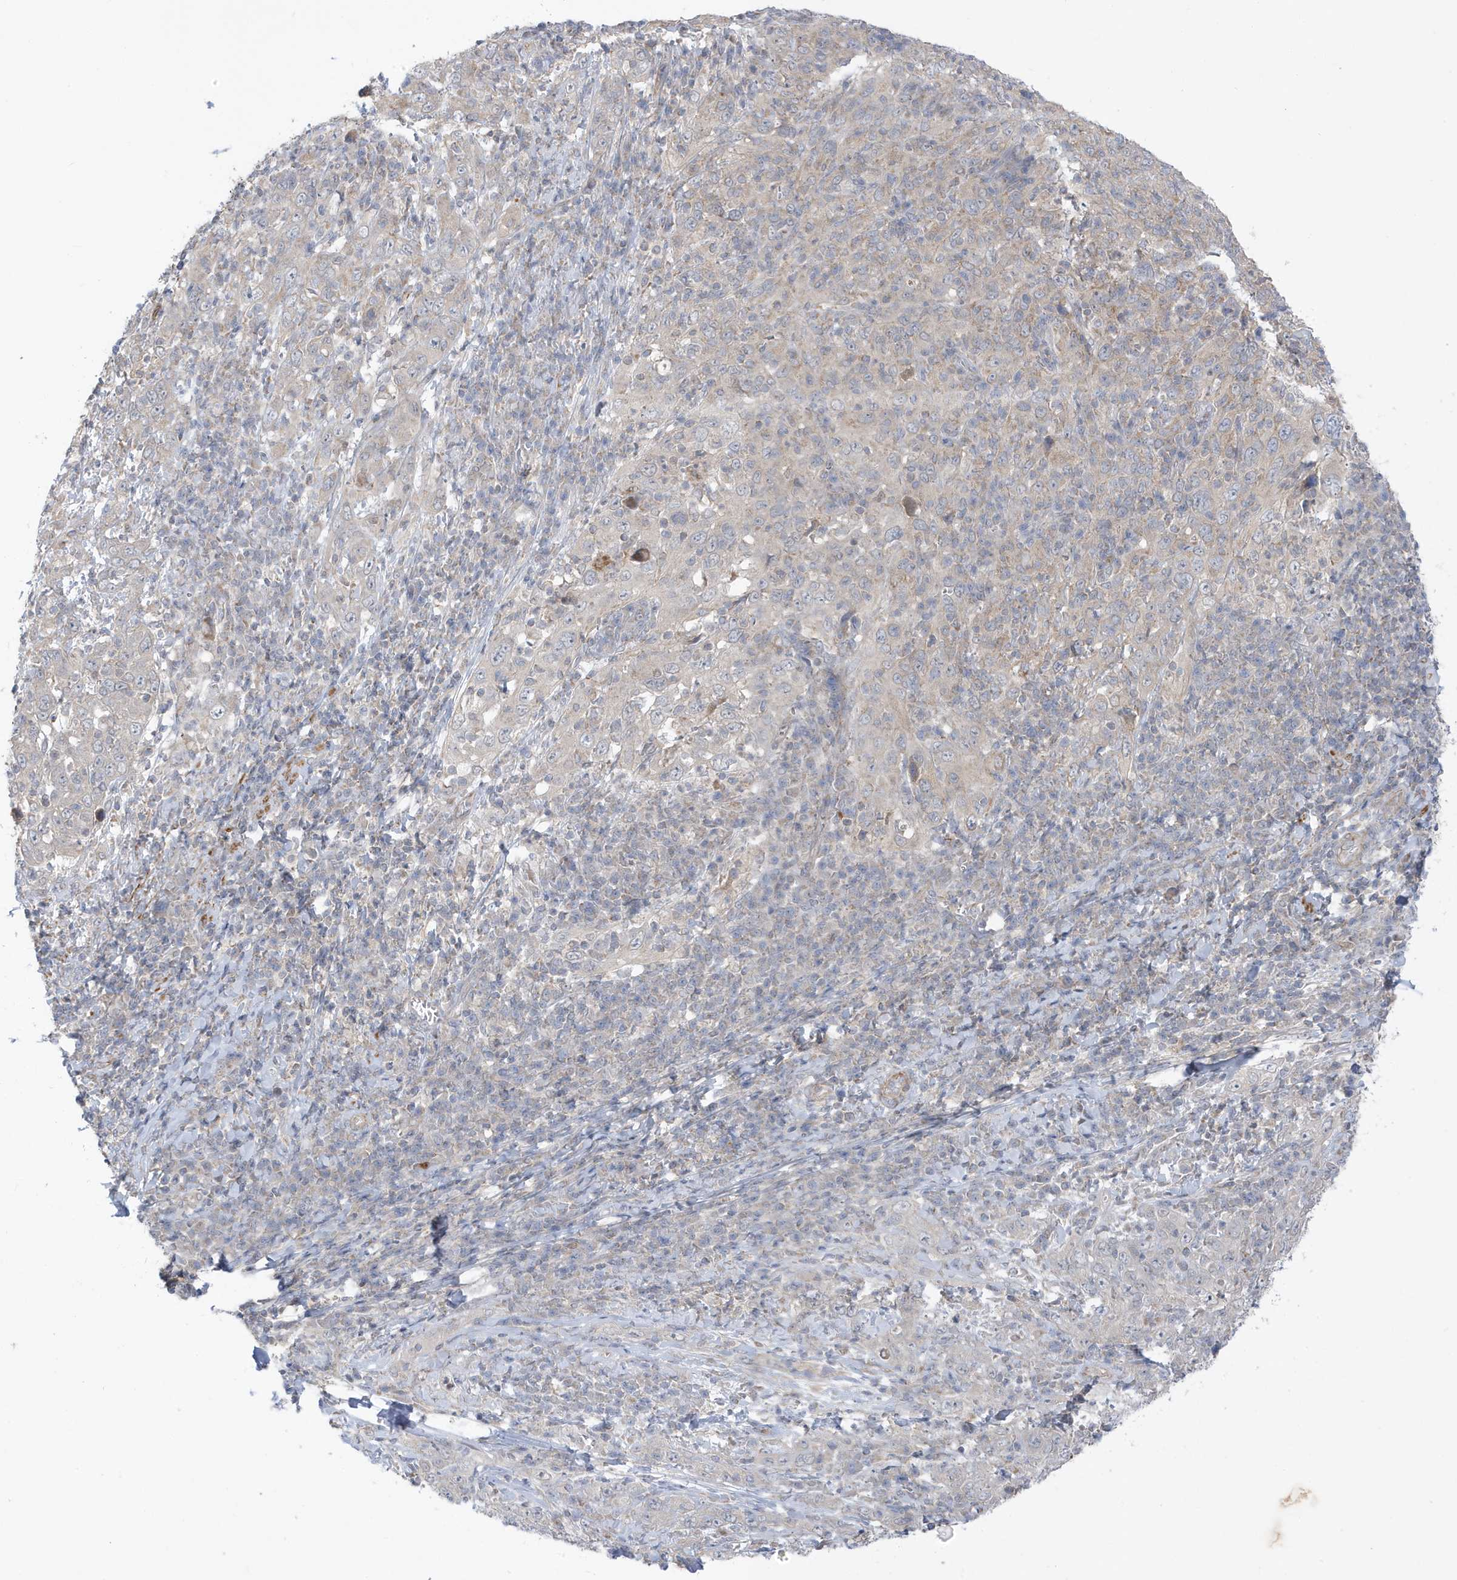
{"staining": {"intensity": "weak", "quantity": "<25%", "location": "cytoplasmic/membranous"}, "tissue": "cervical cancer", "cell_type": "Tumor cells", "image_type": "cancer", "snomed": [{"axis": "morphology", "description": "Squamous cell carcinoma, NOS"}, {"axis": "topography", "description": "Cervix"}], "caption": "High power microscopy histopathology image of an immunohistochemistry histopathology image of squamous cell carcinoma (cervical), revealing no significant positivity in tumor cells.", "gene": "ATP13A5", "patient": {"sex": "female", "age": 46}}